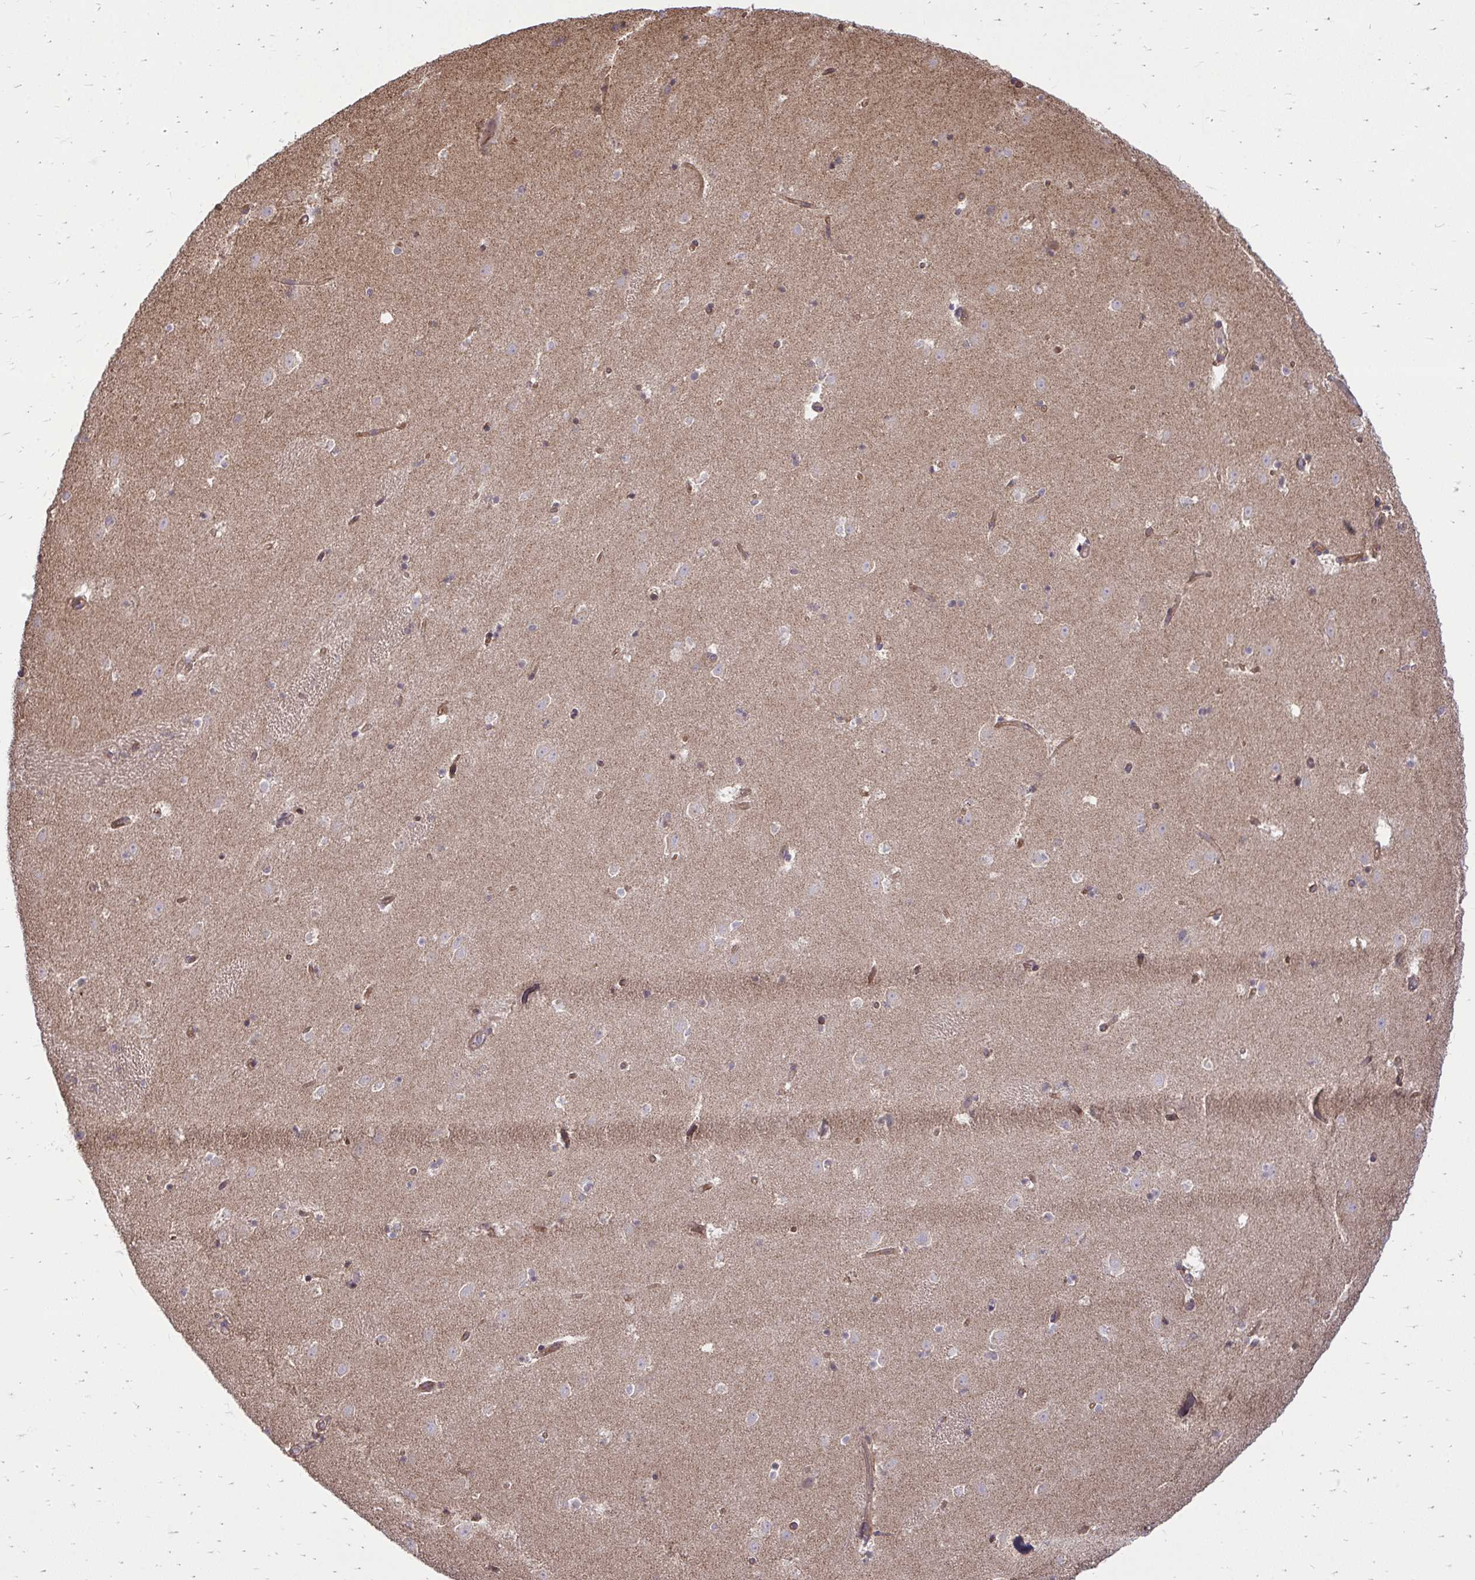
{"staining": {"intensity": "weak", "quantity": "<25%", "location": "cytoplasmic/membranous"}, "tissue": "caudate", "cell_type": "Glial cells", "image_type": "normal", "snomed": [{"axis": "morphology", "description": "Normal tissue, NOS"}, {"axis": "topography", "description": "Lateral ventricle wall"}], "caption": "Unremarkable caudate was stained to show a protein in brown. There is no significant expression in glial cells.", "gene": "SLC7A5", "patient": {"sex": "male", "age": 37}}